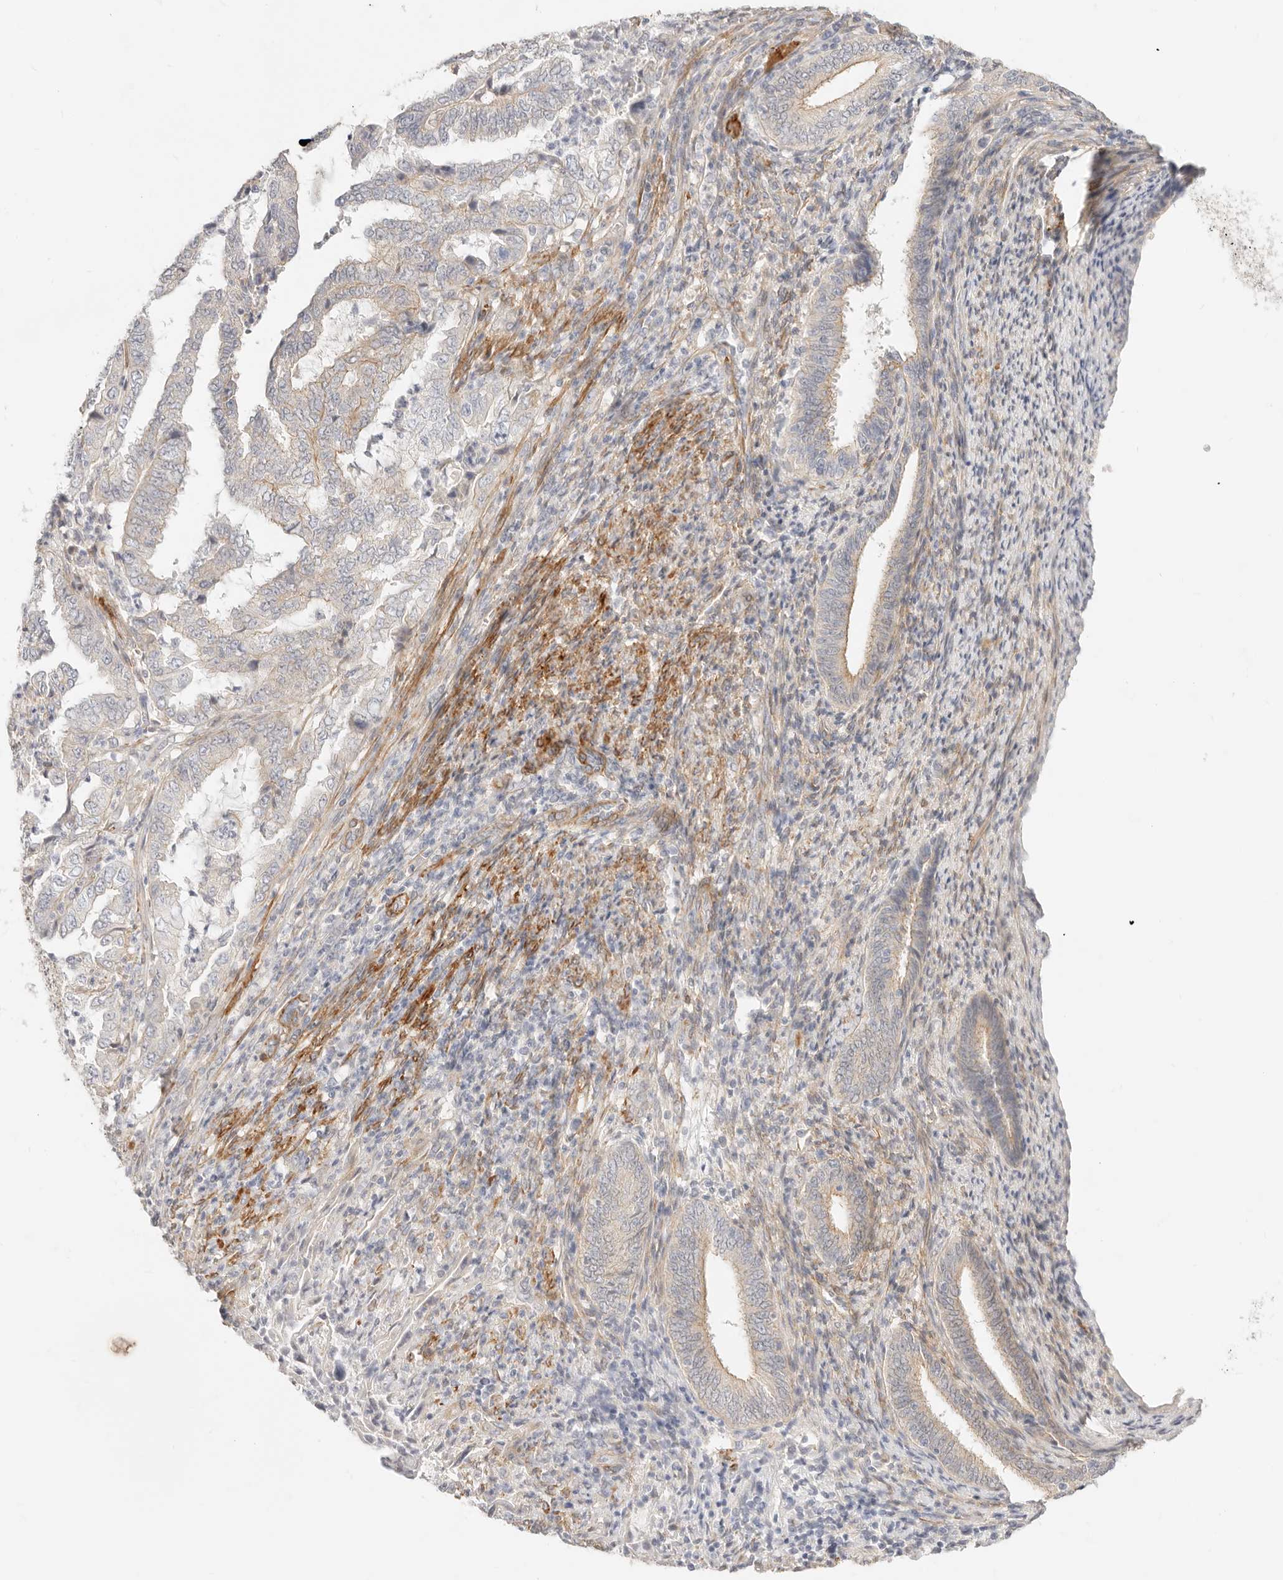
{"staining": {"intensity": "weak", "quantity": "25%-75%", "location": "cytoplasmic/membranous"}, "tissue": "endometrial cancer", "cell_type": "Tumor cells", "image_type": "cancer", "snomed": [{"axis": "morphology", "description": "Adenocarcinoma, NOS"}, {"axis": "topography", "description": "Endometrium"}], "caption": "Adenocarcinoma (endometrial) tissue displays weak cytoplasmic/membranous positivity in about 25%-75% of tumor cells, visualized by immunohistochemistry.", "gene": "UBXN10", "patient": {"sex": "female", "age": 51}}